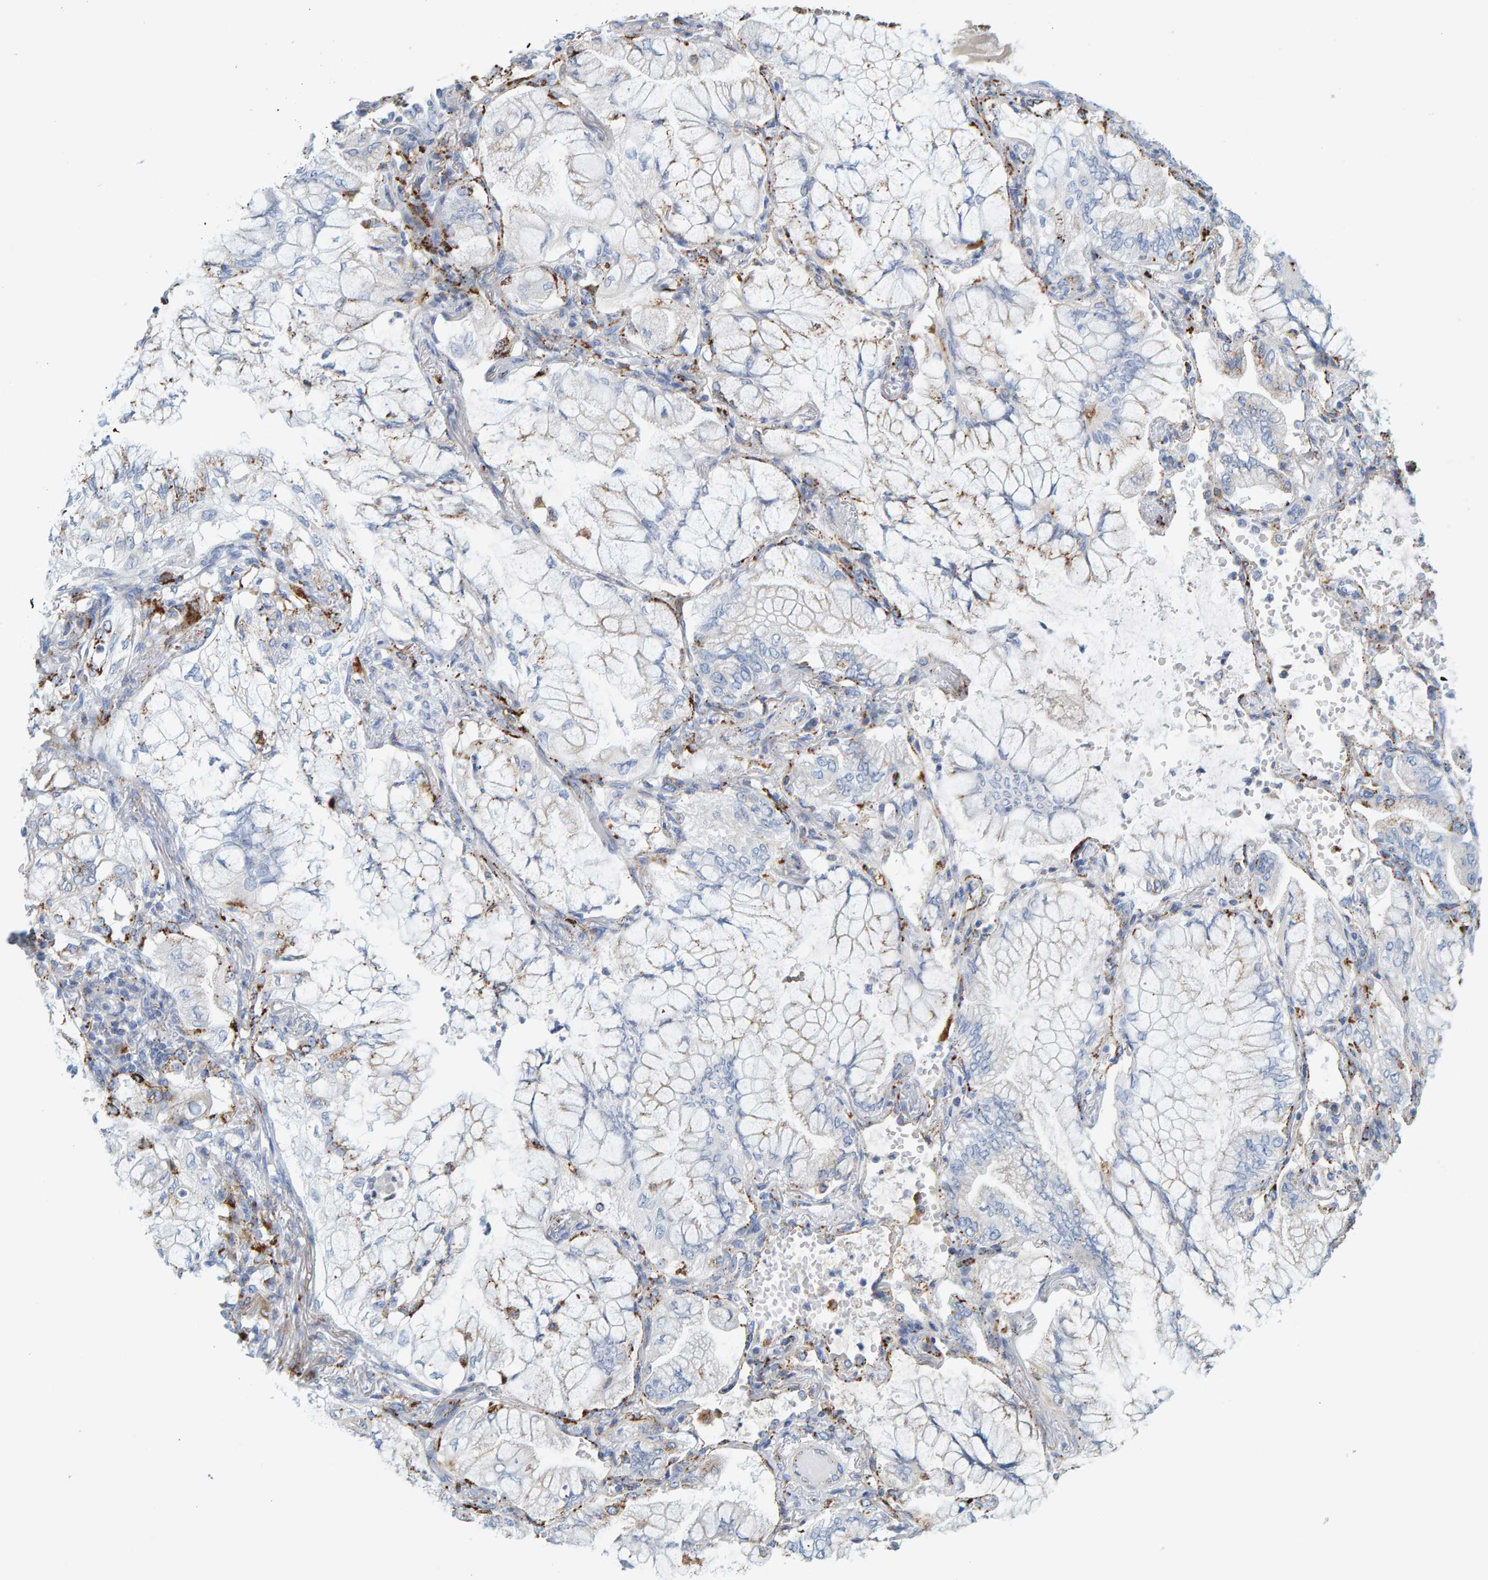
{"staining": {"intensity": "moderate", "quantity": "<25%", "location": "cytoplasmic/membranous"}, "tissue": "lung cancer", "cell_type": "Tumor cells", "image_type": "cancer", "snomed": [{"axis": "morphology", "description": "Adenocarcinoma, NOS"}, {"axis": "topography", "description": "Lung"}], "caption": "Immunohistochemistry (IHC) (DAB (3,3'-diaminobenzidine)) staining of lung cancer (adenocarcinoma) demonstrates moderate cytoplasmic/membranous protein positivity in about <25% of tumor cells.", "gene": "BIN3", "patient": {"sex": "female", "age": 70}}